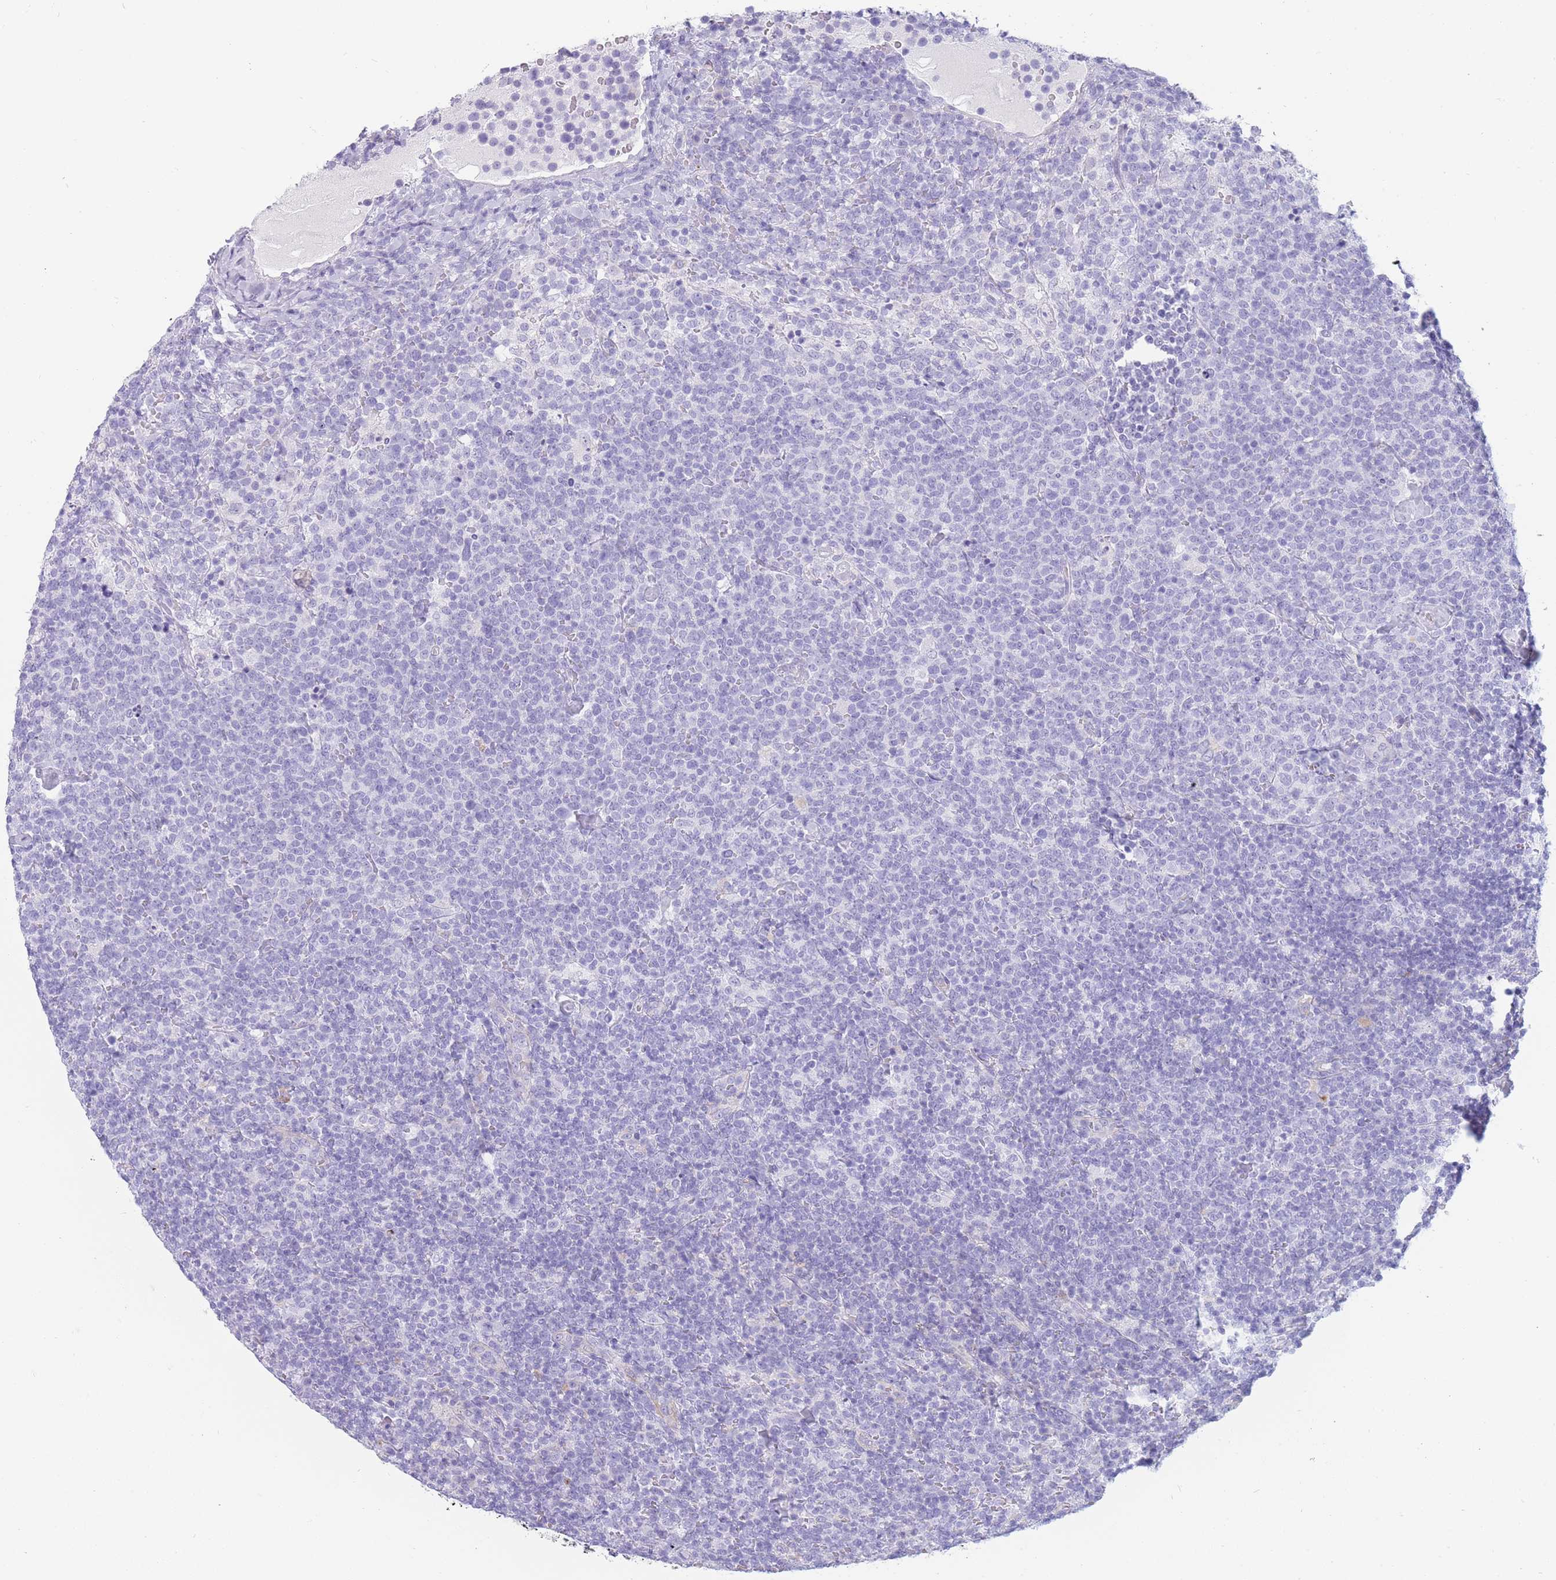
{"staining": {"intensity": "negative", "quantity": "none", "location": "none"}, "tissue": "lymphoma", "cell_type": "Tumor cells", "image_type": "cancer", "snomed": [{"axis": "morphology", "description": "Malignant lymphoma, non-Hodgkin's type, High grade"}, {"axis": "topography", "description": "Lymph node"}], "caption": "A high-resolution histopathology image shows IHC staining of lymphoma, which demonstrates no significant positivity in tumor cells.", "gene": "UPK1A", "patient": {"sex": "male", "age": 61}}